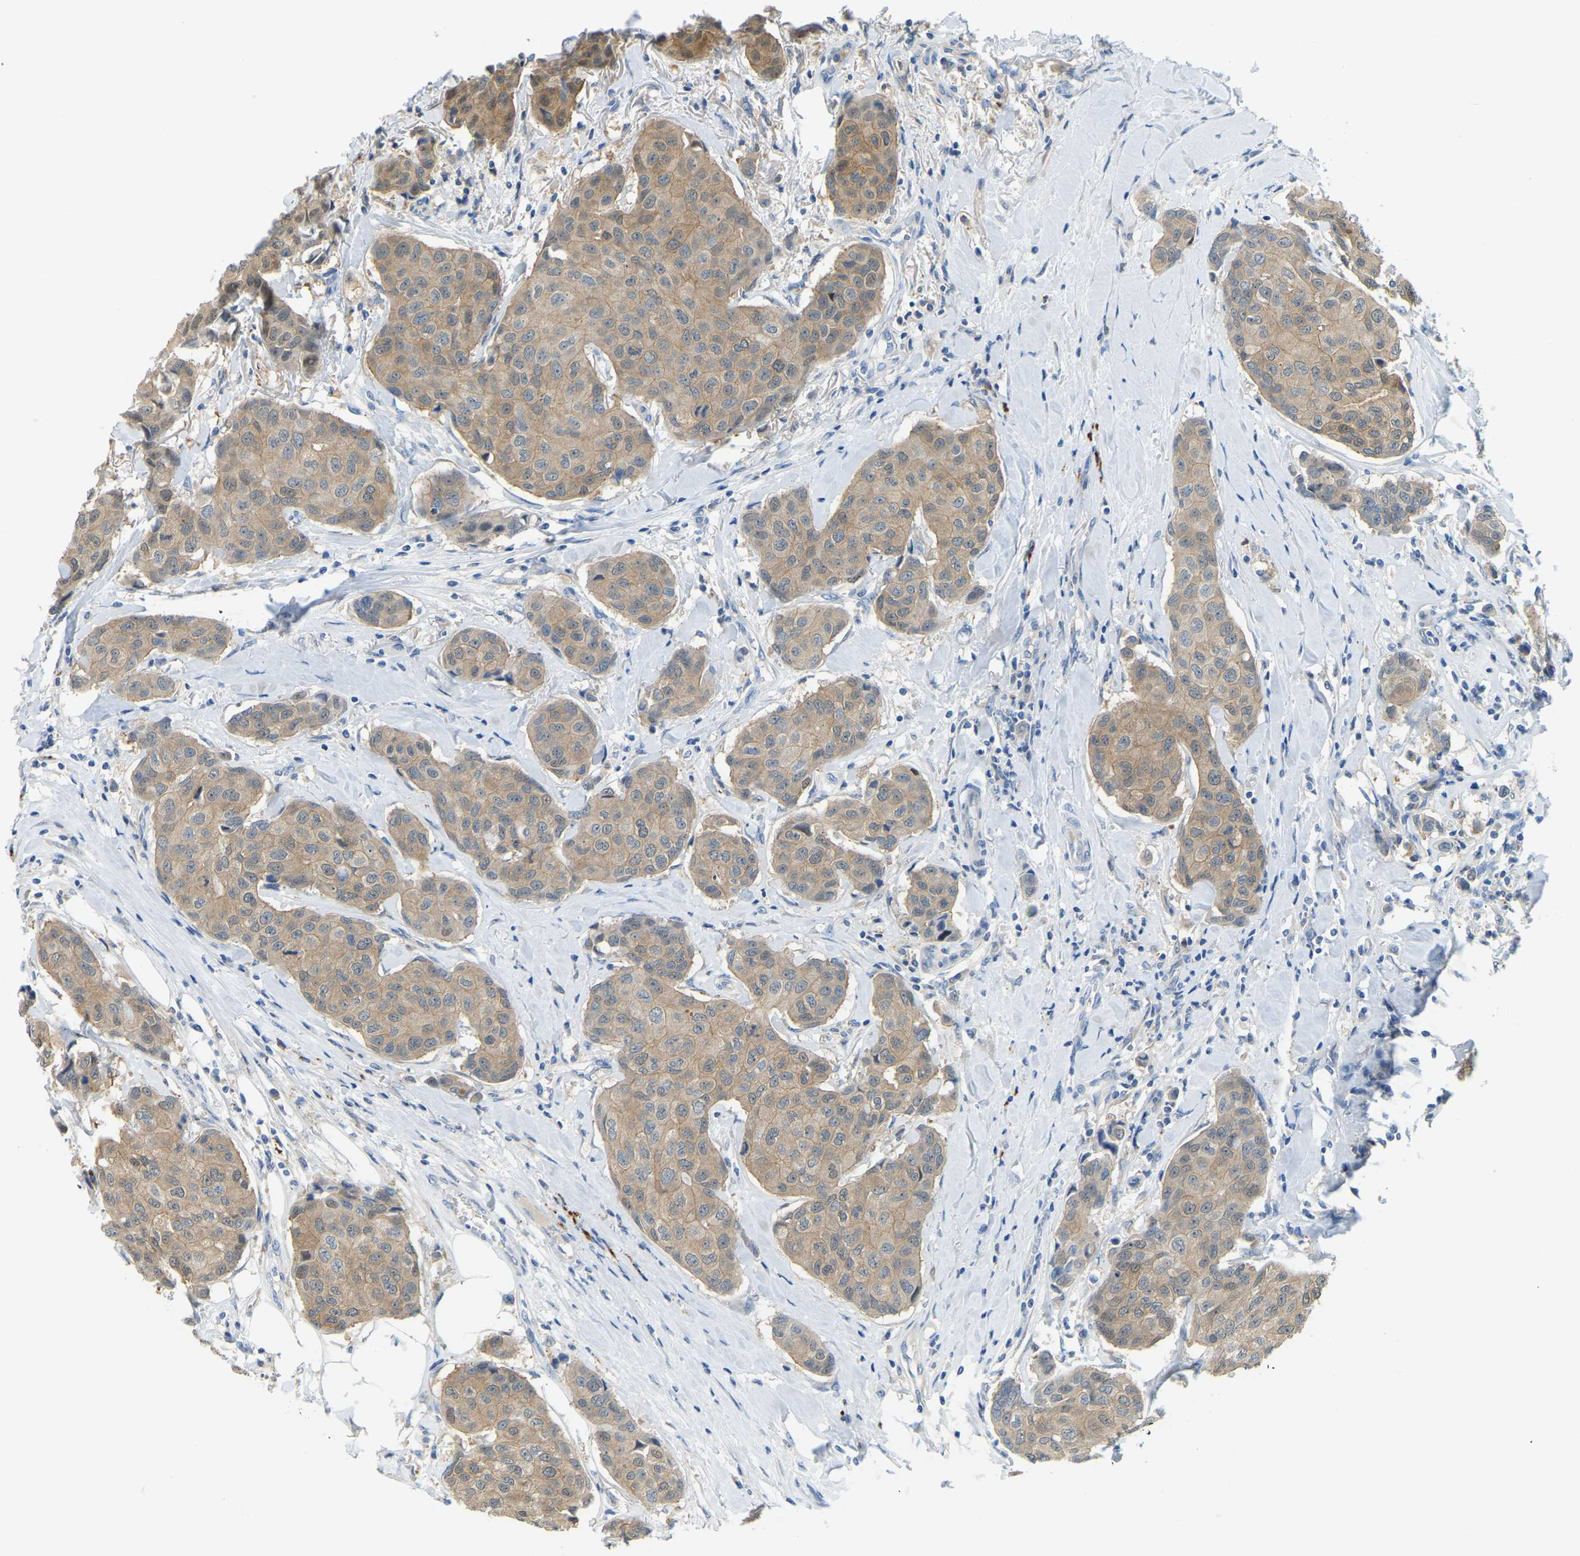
{"staining": {"intensity": "moderate", "quantity": ">75%", "location": "cytoplasmic/membranous"}, "tissue": "breast cancer", "cell_type": "Tumor cells", "image_type": "cancer", "snomed": [{"axis": "morphology", "description": "Duct carcinoma"}, {"axis": "topography", "description": "Breast"}], "caption": "Immunohistochemistry staining of breast cancer, which exhibits medium levels of moderate cytoplasmic/membranous staining in about >75% of tumor cells indicating moderate cytoplasmic/membranous protein positivity. The staining was performed using DAB (3,3'-diaminobenzidine) (brown) for protein detection and nuclei were counterstained in hematoxylin (blue).", "gene": "NME8", "patient": {"sex": "female", "age": 80}}